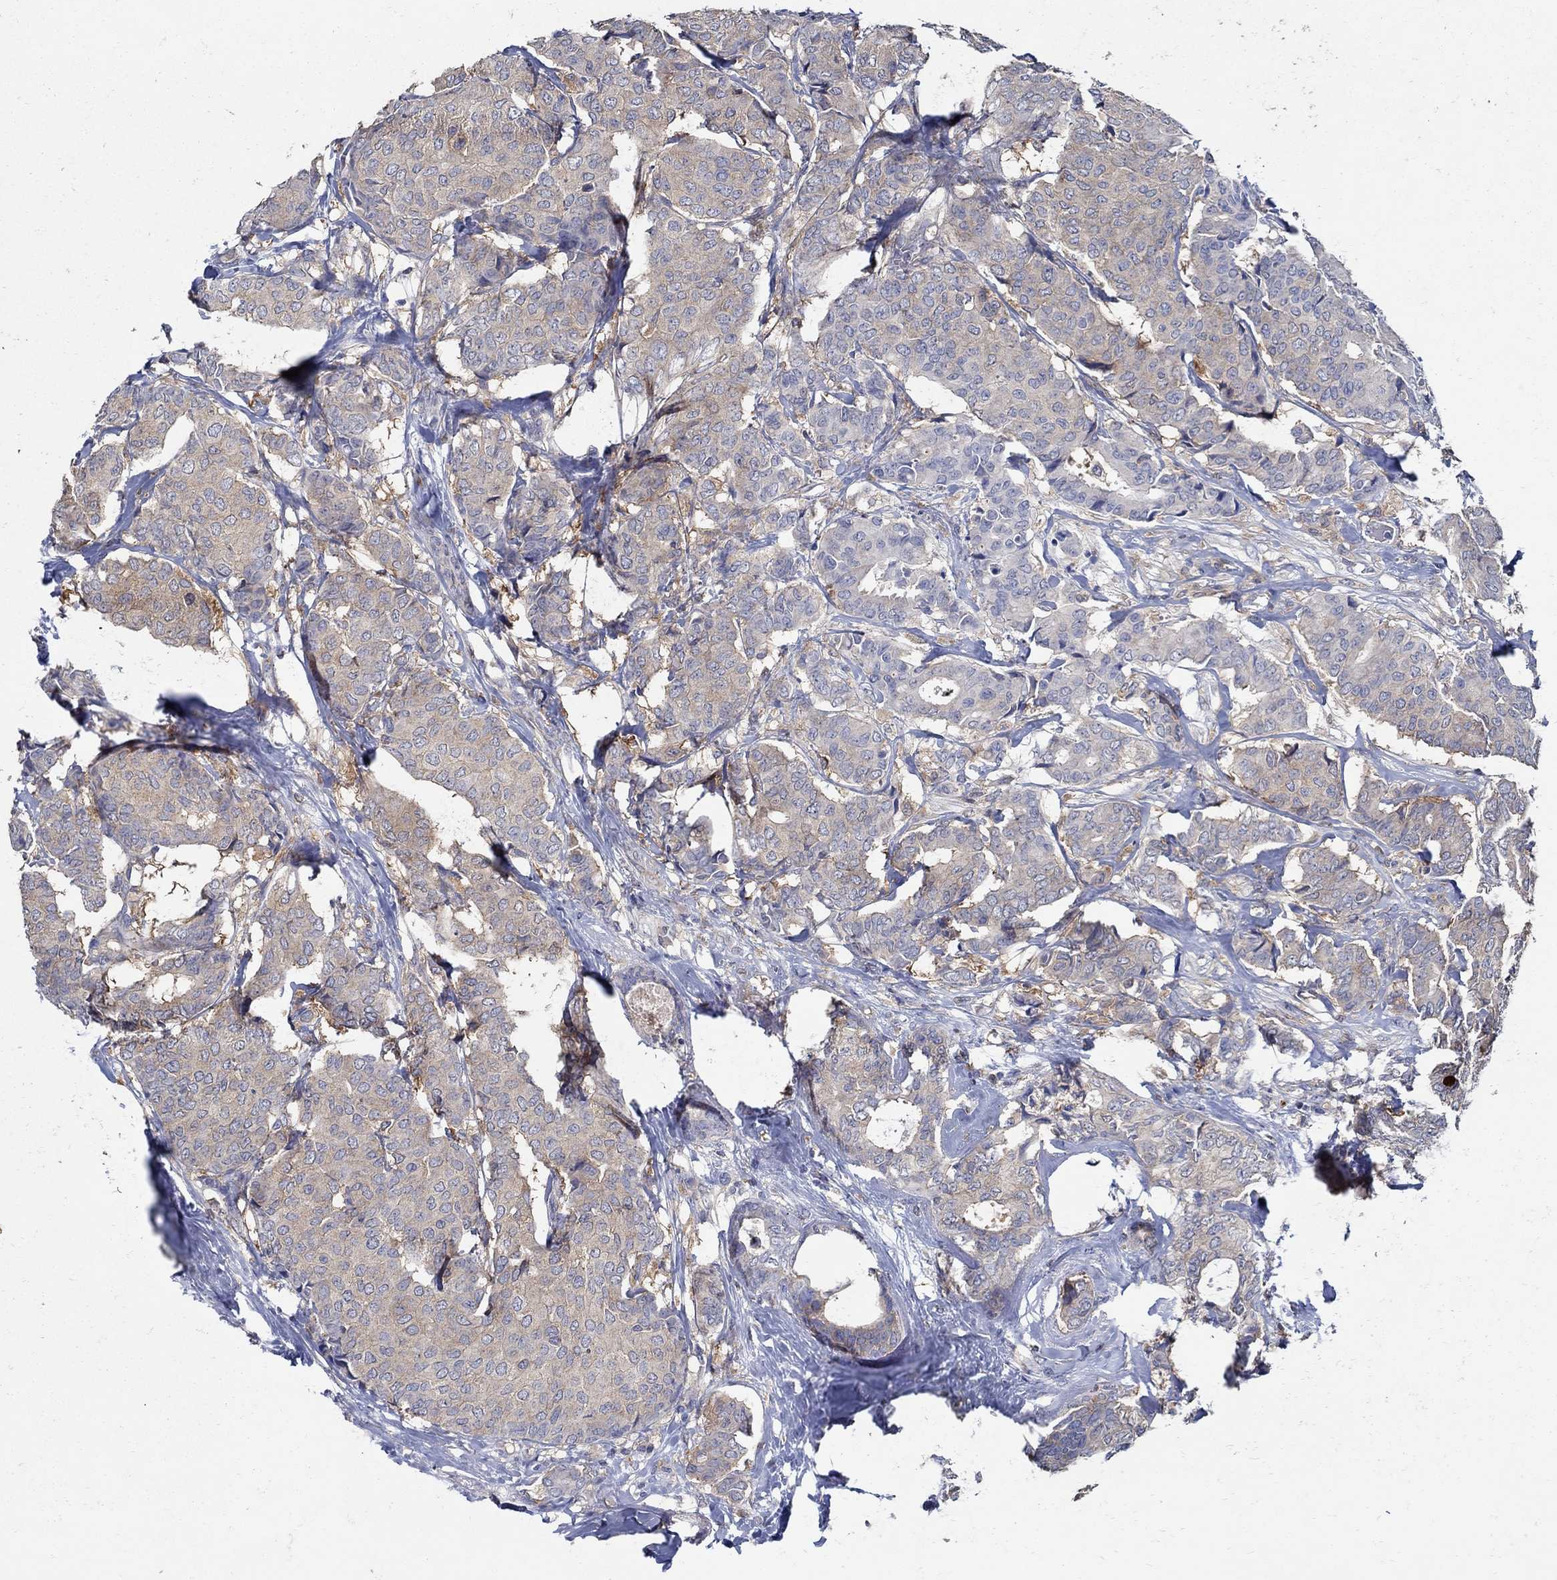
{"staining": {"intensity": "weak", "quantity": "25%-75%", "location": "cytoplasmic/membranous"}, "tissue": "breast cancer", "cell_type": "Tumor cells", "image_type": "cancer", "snomed": [{"axis": "morphology", "description": "Duct carcinoma"}, {"axis": "topography", "description": "Breast"}], "caption": "Protein staining of breast invasive ductal carcinoma tissue displays weak cytoplasmic/membranous positivity in approximately 25%-75% of tumor cells.", "gene": "MTHFR", "patient": {"sex": "female", "age": 75}}